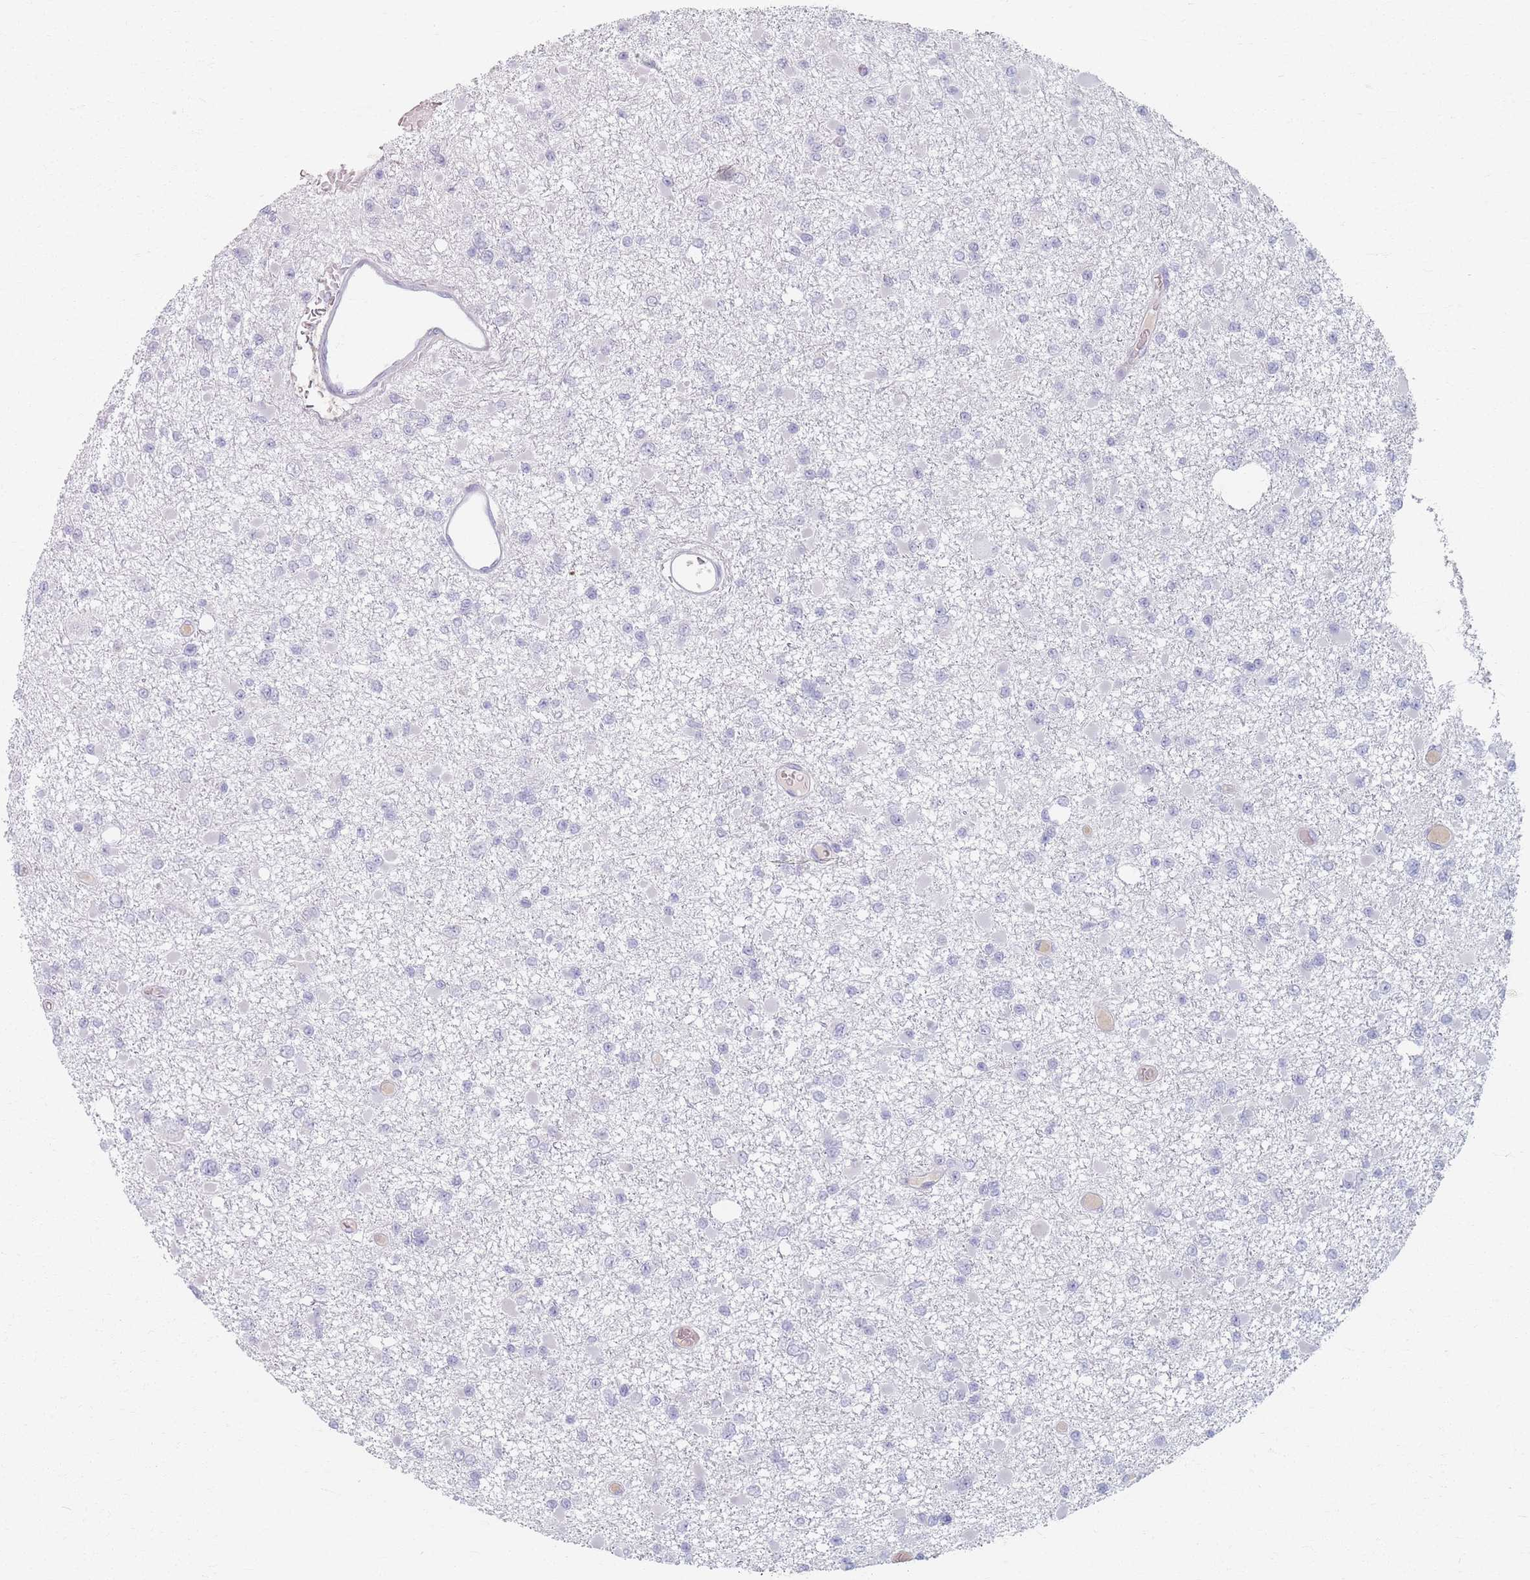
{"staining": {"intensity": "negative", "quantity": "none", "location": "none"}, "tissue": "glioma", "cell_type": "Tumor cells", "image_type": "cancer", "snomed": [{"axis": "morphology", "description": "Glioma, malignant, Low grade"}, {"axis": "topography", "description": "Brain"}], "caption": "Micrograph shows no protein staining in tumor cells of glioma tissue.", "gene": "PIGM", "patient": {"sex": "female", "age": 22}}